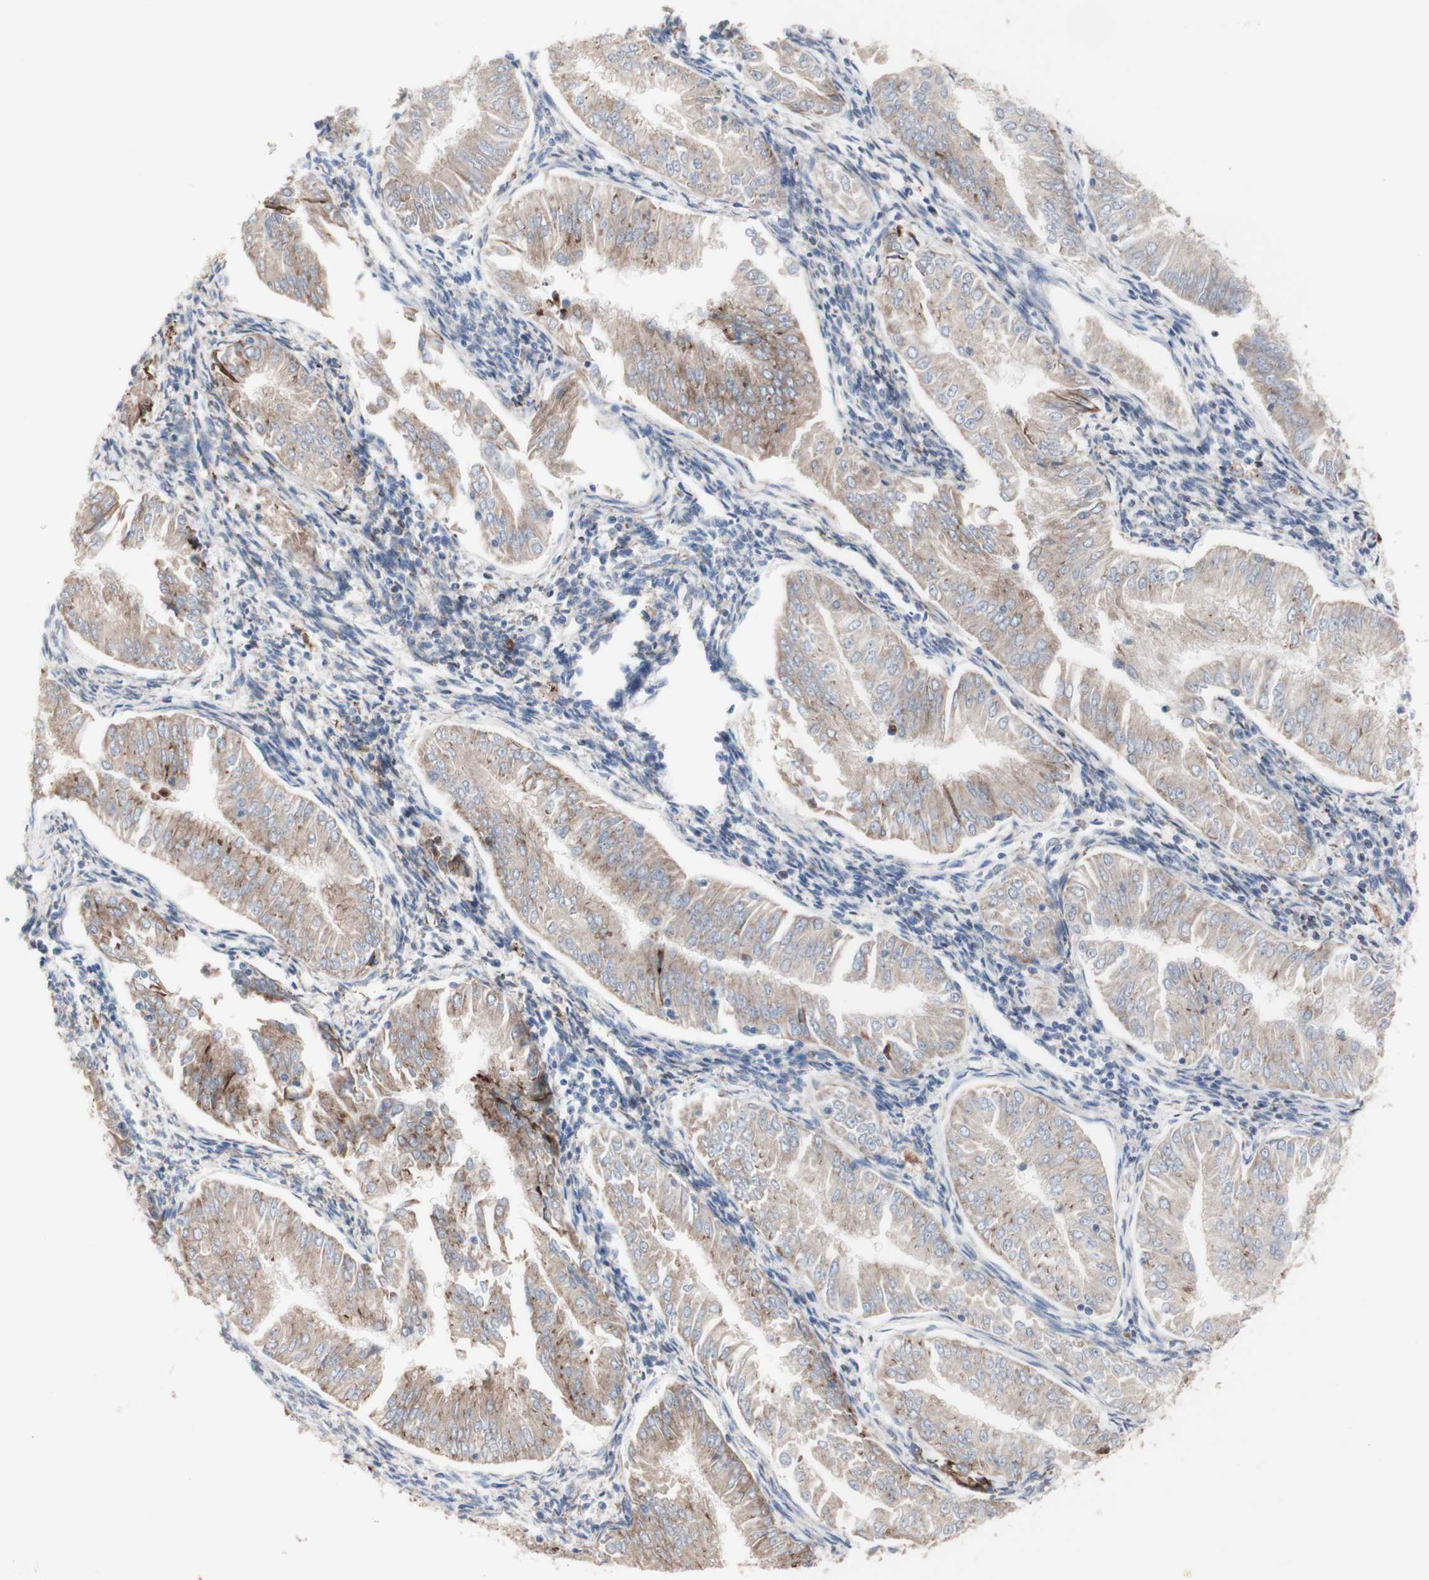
{"staining": {"intensity": "moderate", "quantity": ">75%", "location": "cytoplasmic/membranous"}, "tissue": "endometrial cancer", "cell_type": "Tumor cells", "image_type": "cancer", "snomed": [{"axis": "morphology", "description": "Adenocarcinoma, NOS"}, {"axis": "topography", "description": "Endometrium"}], "caption": "DAB (3,3'-diaminobenzidine) immunohistochemical staining of endometrial cancer (adenocarcinoma) demonstrates moderate cytoplasmic/membranous protein staining in about >75% of tumor cells.", "gene": "AGPAT5", "patient": {"sex": "female", "age": 53}}